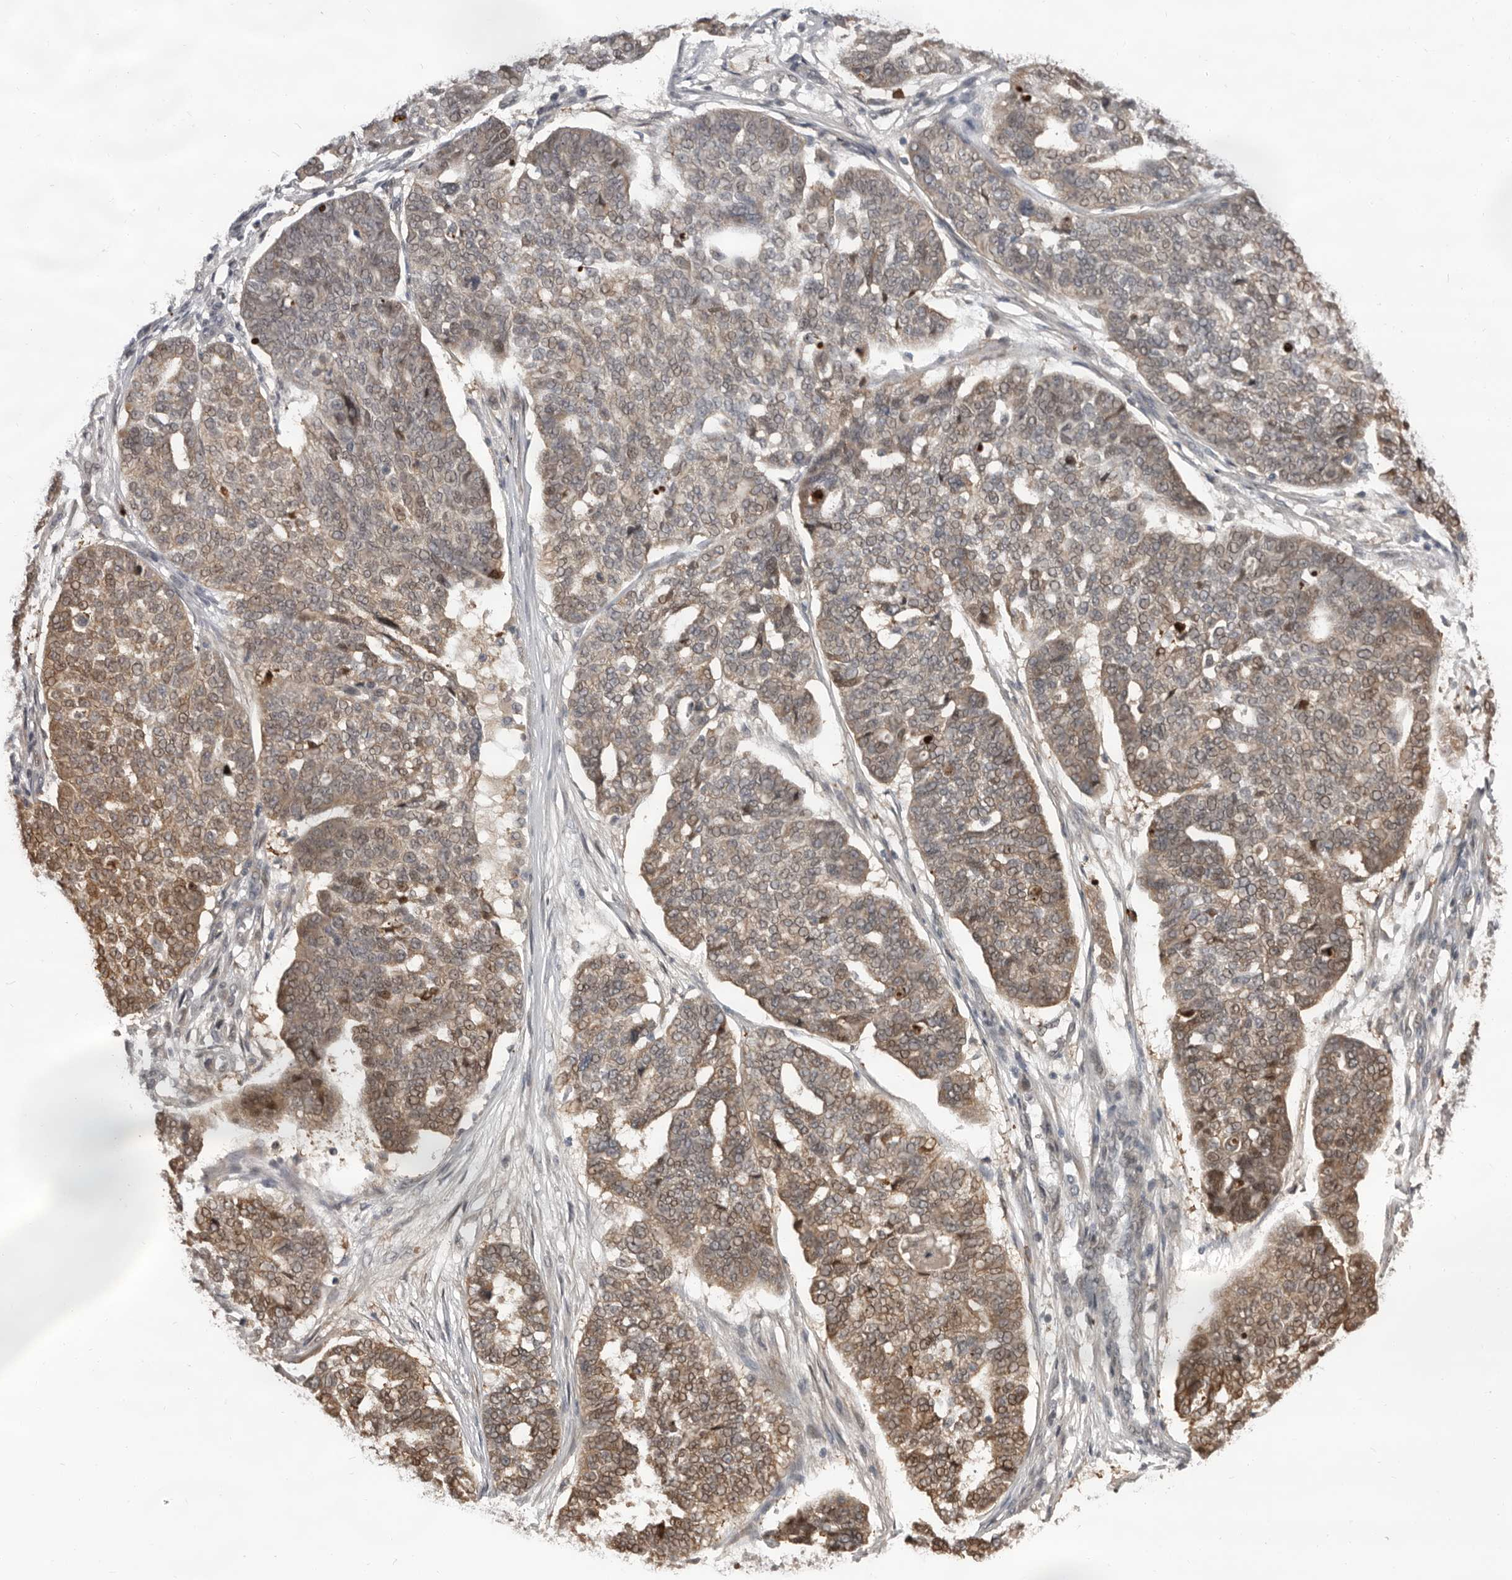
{"staining": {"intensity": "moderate", "quantity": "25%-75%", "location": "cytoplasmic/membranous,nuclear"}, "tissue": "ovarian cancer", "cell_type": "Tumor cells", "image_type": "cancer", "snomed": [{"axis": "morphology", "description": "Cystadenocarcinoma, serous, NOS"}, {"axis": "topography", "description": "Ovary"}], "caption": "DAB (3,3'-diaminobenzidine) immunohistochemical staining of ovarian cancer (serous cystadenocarcinoma) shows moderate cytoplasmic/membranous and nuclear protein expression in about 25%-75% of tumor cells. (IHC, brightfield microscopy, high magnification).", "gene": "APOL6", "patient": {"sex": "female", "age": 59}}